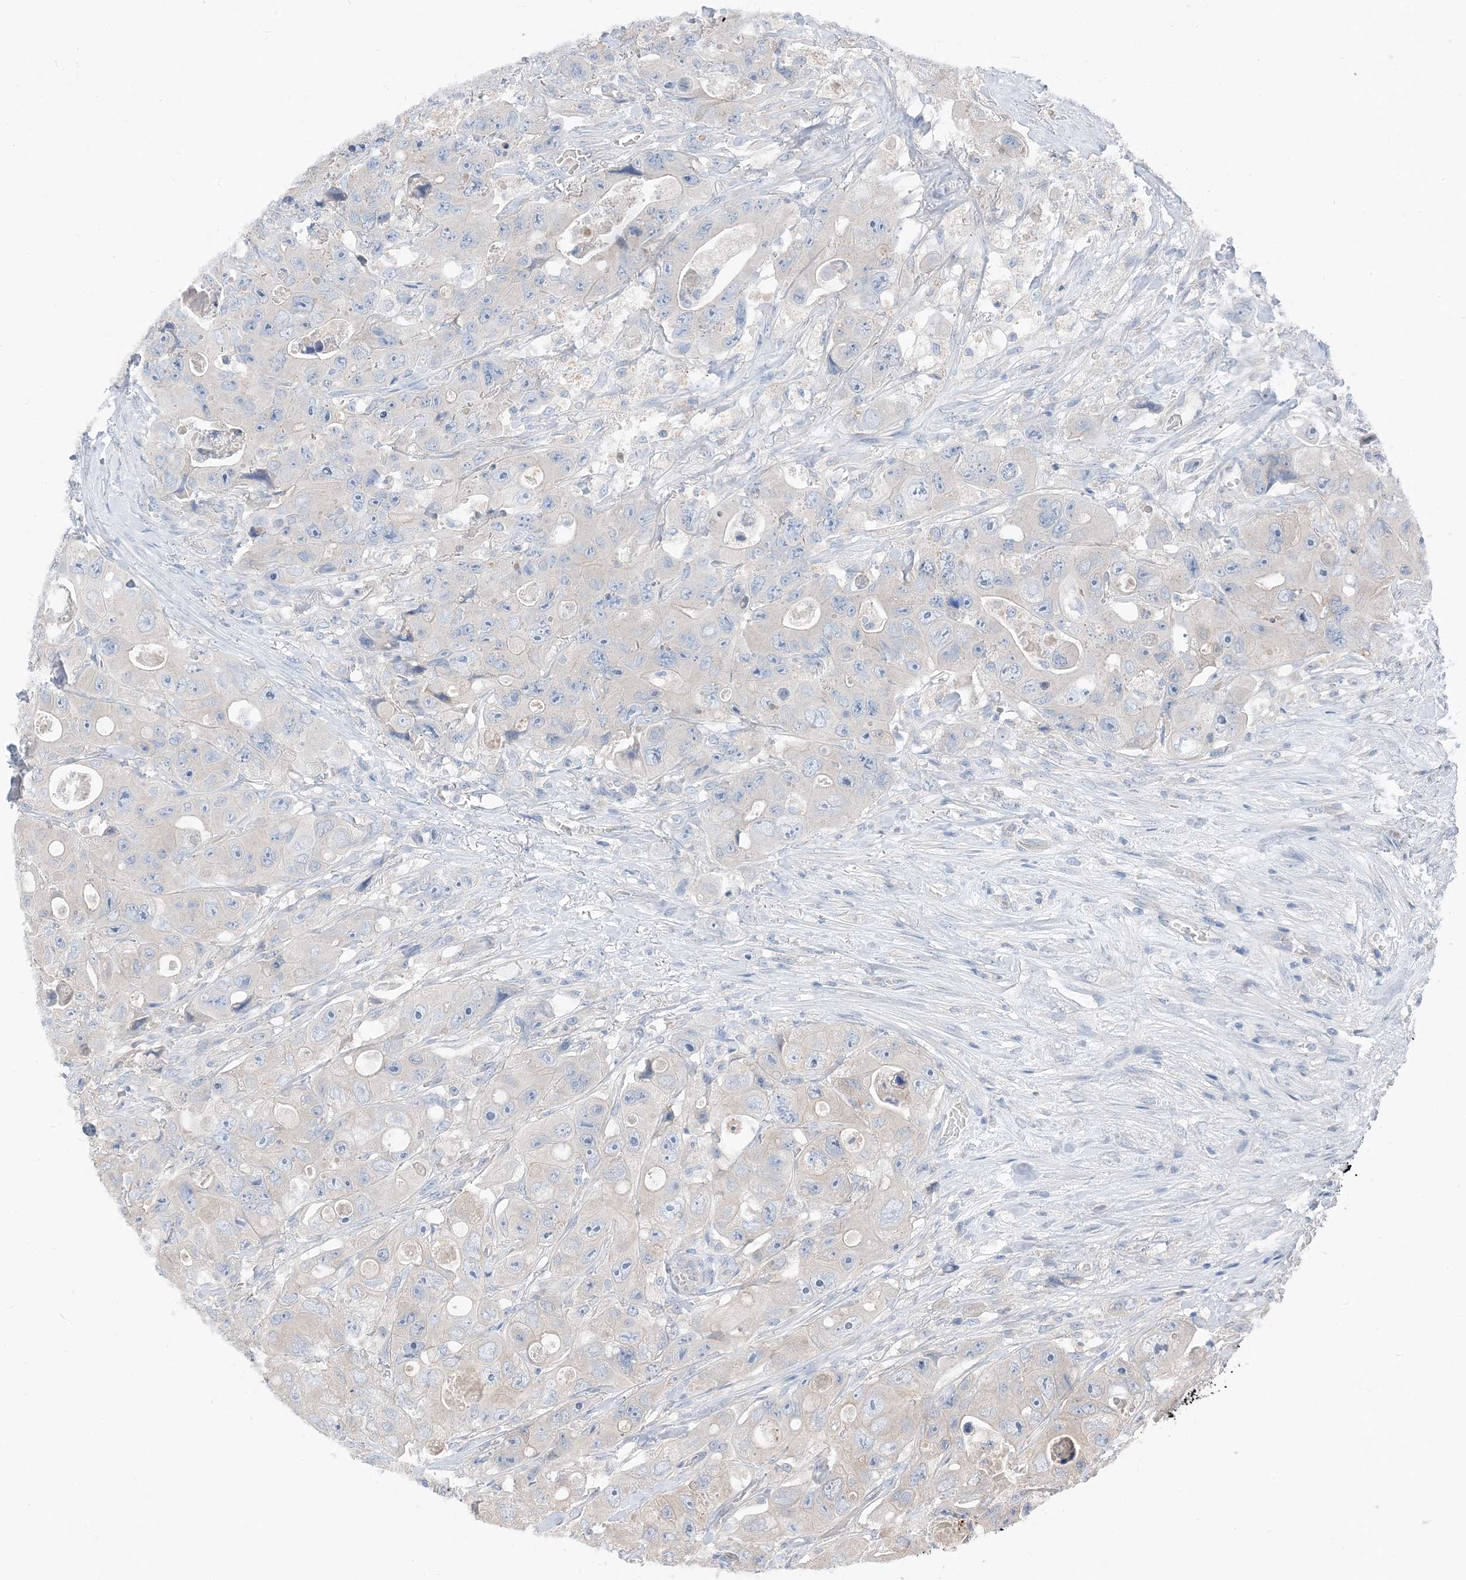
{"staining": {"intensity": "negative", "quantity": "none", "location": "none"}, "tissue": "colorectal cancer", "cell_type": "Tumor cells", "image_type": "cancer", "snomed": [{"axis": "morphology", "description": "Adenocarcinoma, NOS"}, {"axis": "topography", "description": "Colon"}], "caption": "This is a photomicrograph of immunohistochemistry (IHC) staining of colorectal adenocarcinoma, which shows no positivity in tumor cells. Nuclei are stained in blue.", "gene": "NCOA7", "patient": {"sex": "female", "age": 46}}